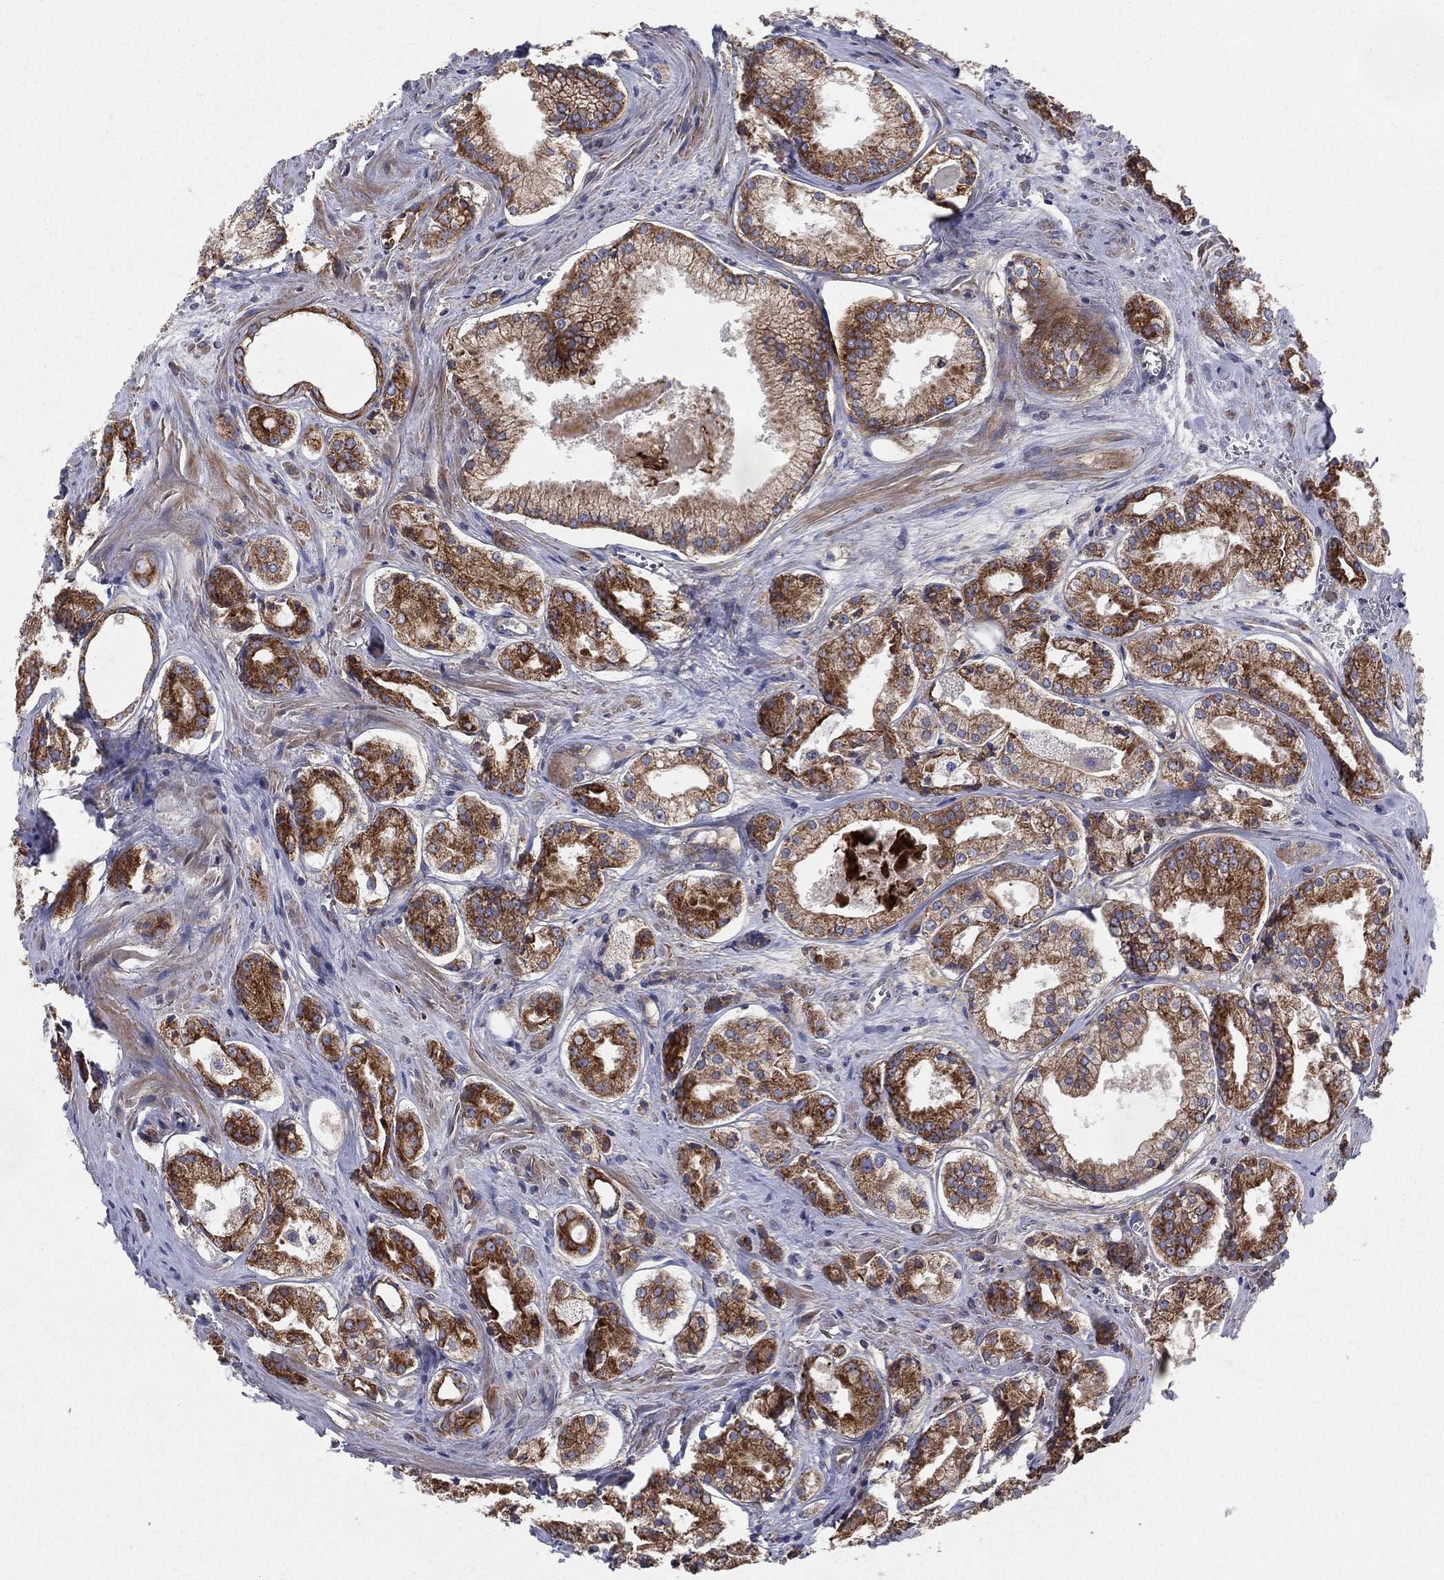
{"staining": {"intensity": "strong", "quantity": ">75%", "location": "cytoplasmic/membranous"}, "tissue": "prostate cancer", "cell_type": "Tumor cells", "image_type": "cancer", "snomed": [{"axis": "morphology", "description": "Adenocarcinoma, NOS"}, {"axis": "topography", "description": "Prostate"}], "caption": "This histopathology image reveals immunohistochemistry staining of human prostate cancer (adenocarcinoma), with high strong cytoplasmic/membranous expression in approximately >75% of tumor cells.", "gene": "MIX23", "patient": {"sex": "male", "age": 72}}